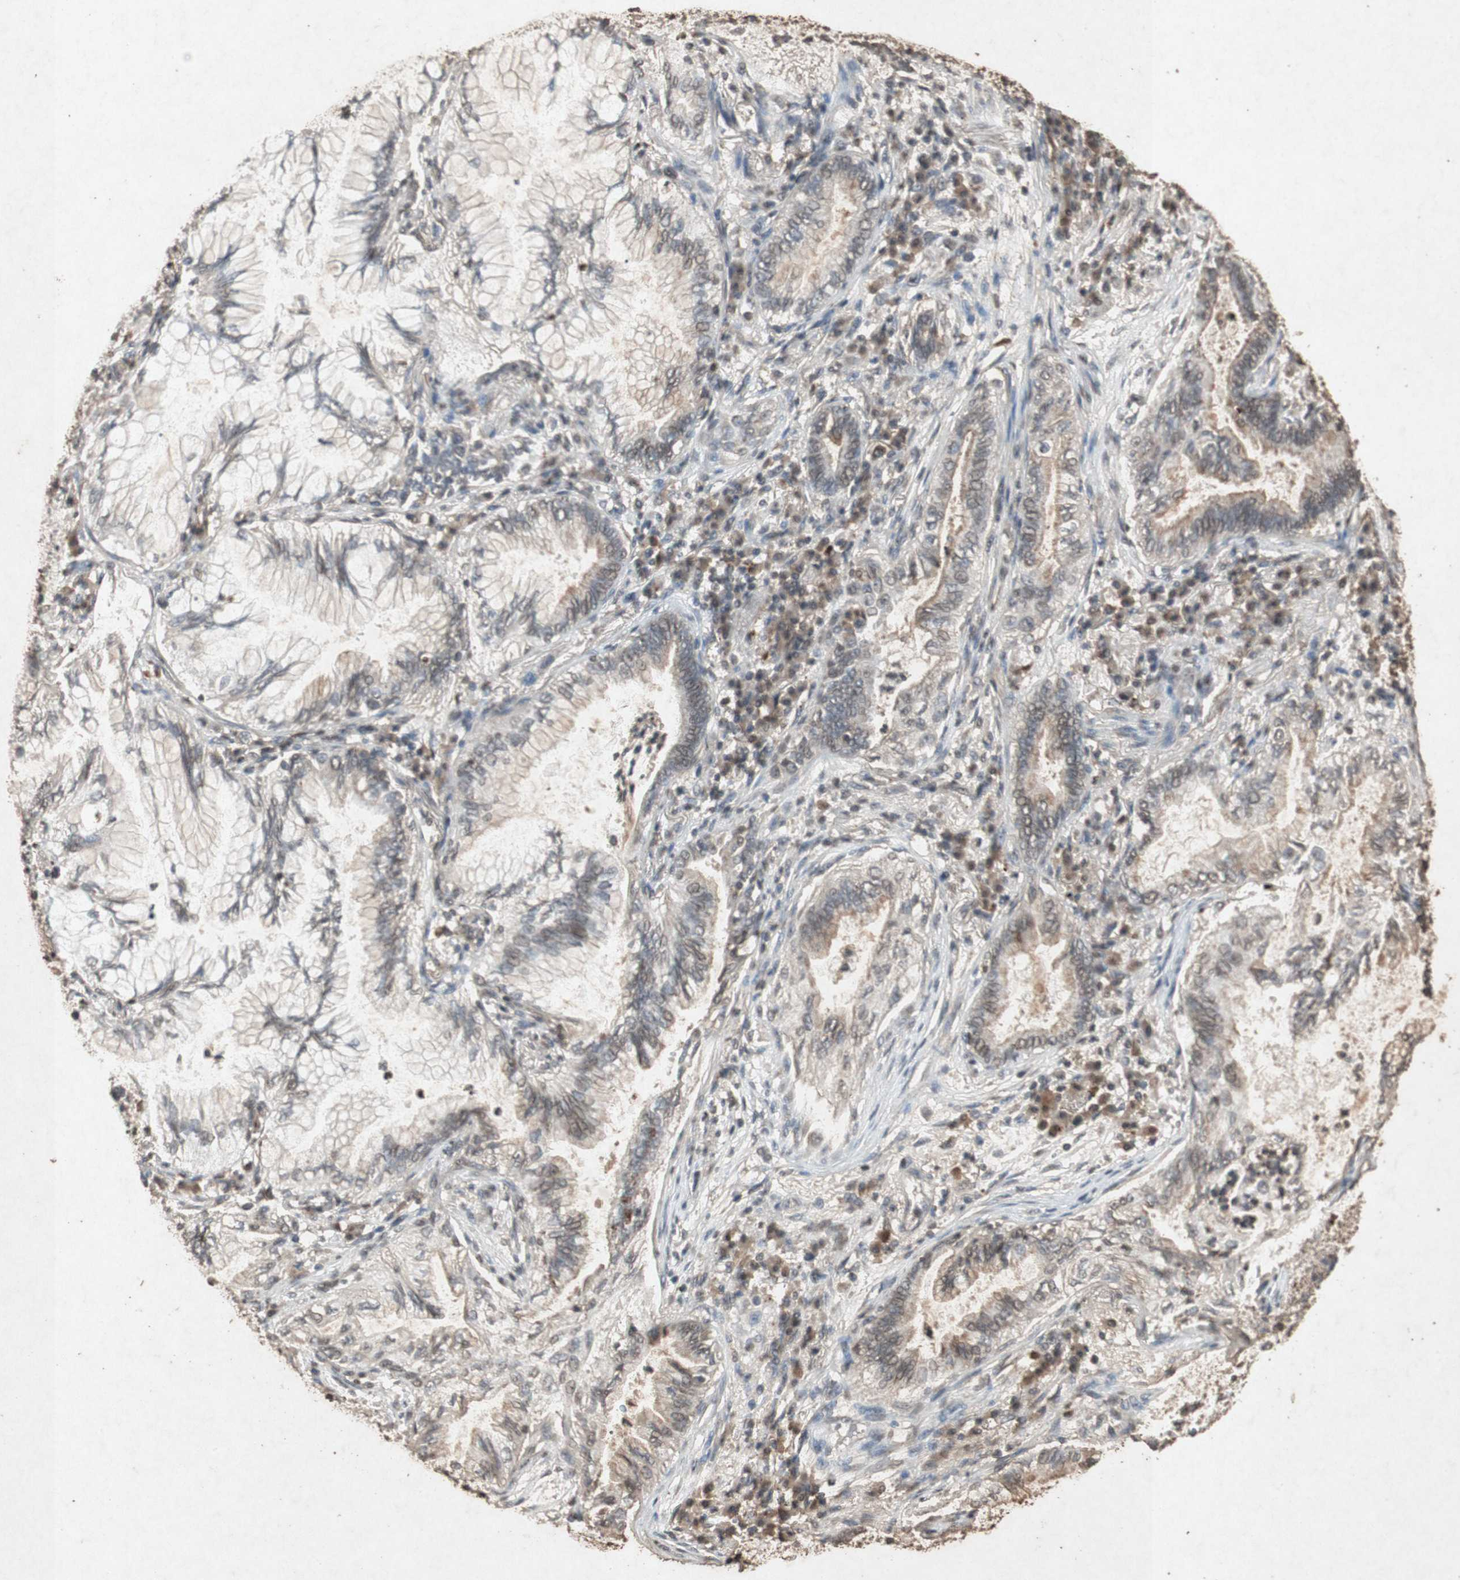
{"staining": {"intensity": "weak", "quantity": "25%-75%", "location": "cytoplasmic/membranous,nuclear"}, "tissue": "lung cancer", "cell_type": "Tumor cells", "image_type": "cancer", "snomed": [{"axis": "morphology", "description": "Normal tissue, NOS"}, {"axis": "morphology", "description": "Adenocarcinoma, NOS"}, {"axis": "topography", "description": "Bronchus"}, {"axis": "topography", "description": "Lung"}], "caption": "Protein expression analysis of lung cancer (adenocarcinoma) shows weak cytoplasmic/membranous and nuclear positivity in about 25%-75% of tumor cells.", "gene": "MSRB1", "patient": {"sex": "female", "age": 70}}